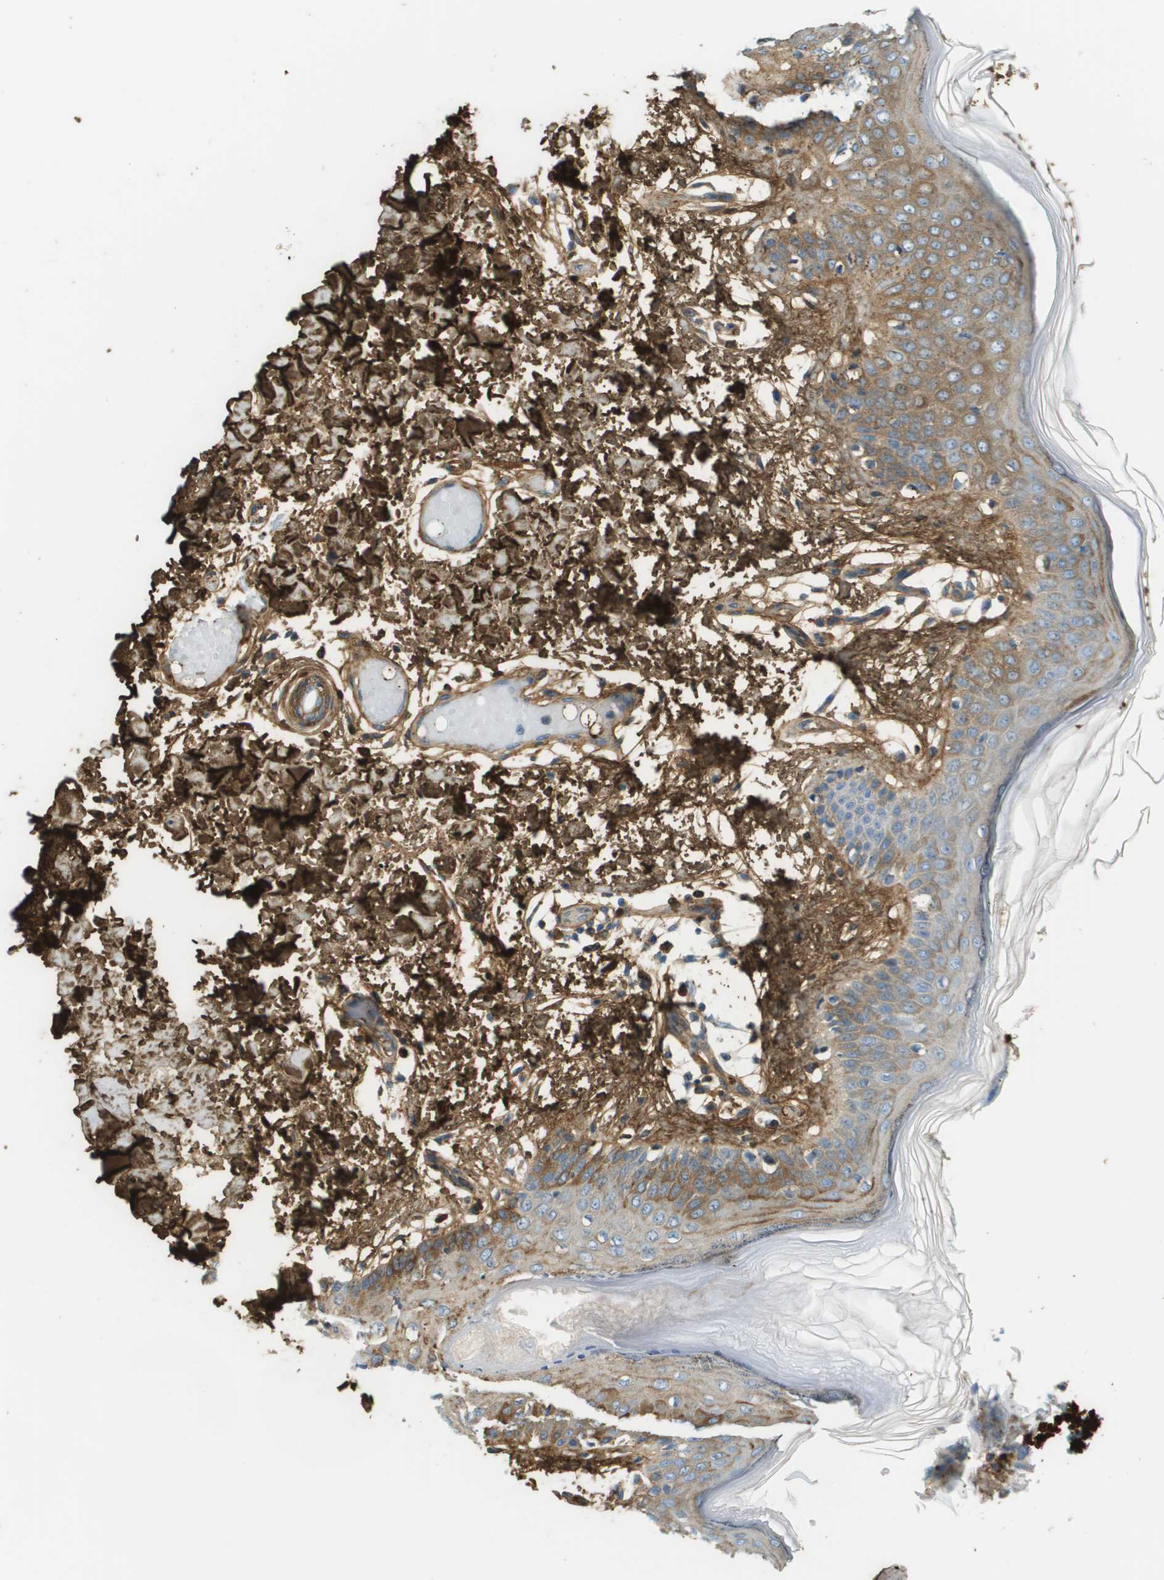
{"staining": {"intensity": "moderate", "quantity": ">75%", "location": "cytoplasmic/membranous"}, "tissue": "skin", "cell_type": "Fibroblasts", "image_type": "normal", "snomed": [{"axis": "morphology", "description": "Normal tissue, NOS"}, {"axis": "topography", "description": "Skin"}], "caption": "This micrograph displays immunohistochemistry staining of unremarkable human skin, with medium moderate cytoplasmic/membranous positivity in about >75% of fibroblasts.", "gene": "DCN", "patient": {"sex": "male", "age": 53}}